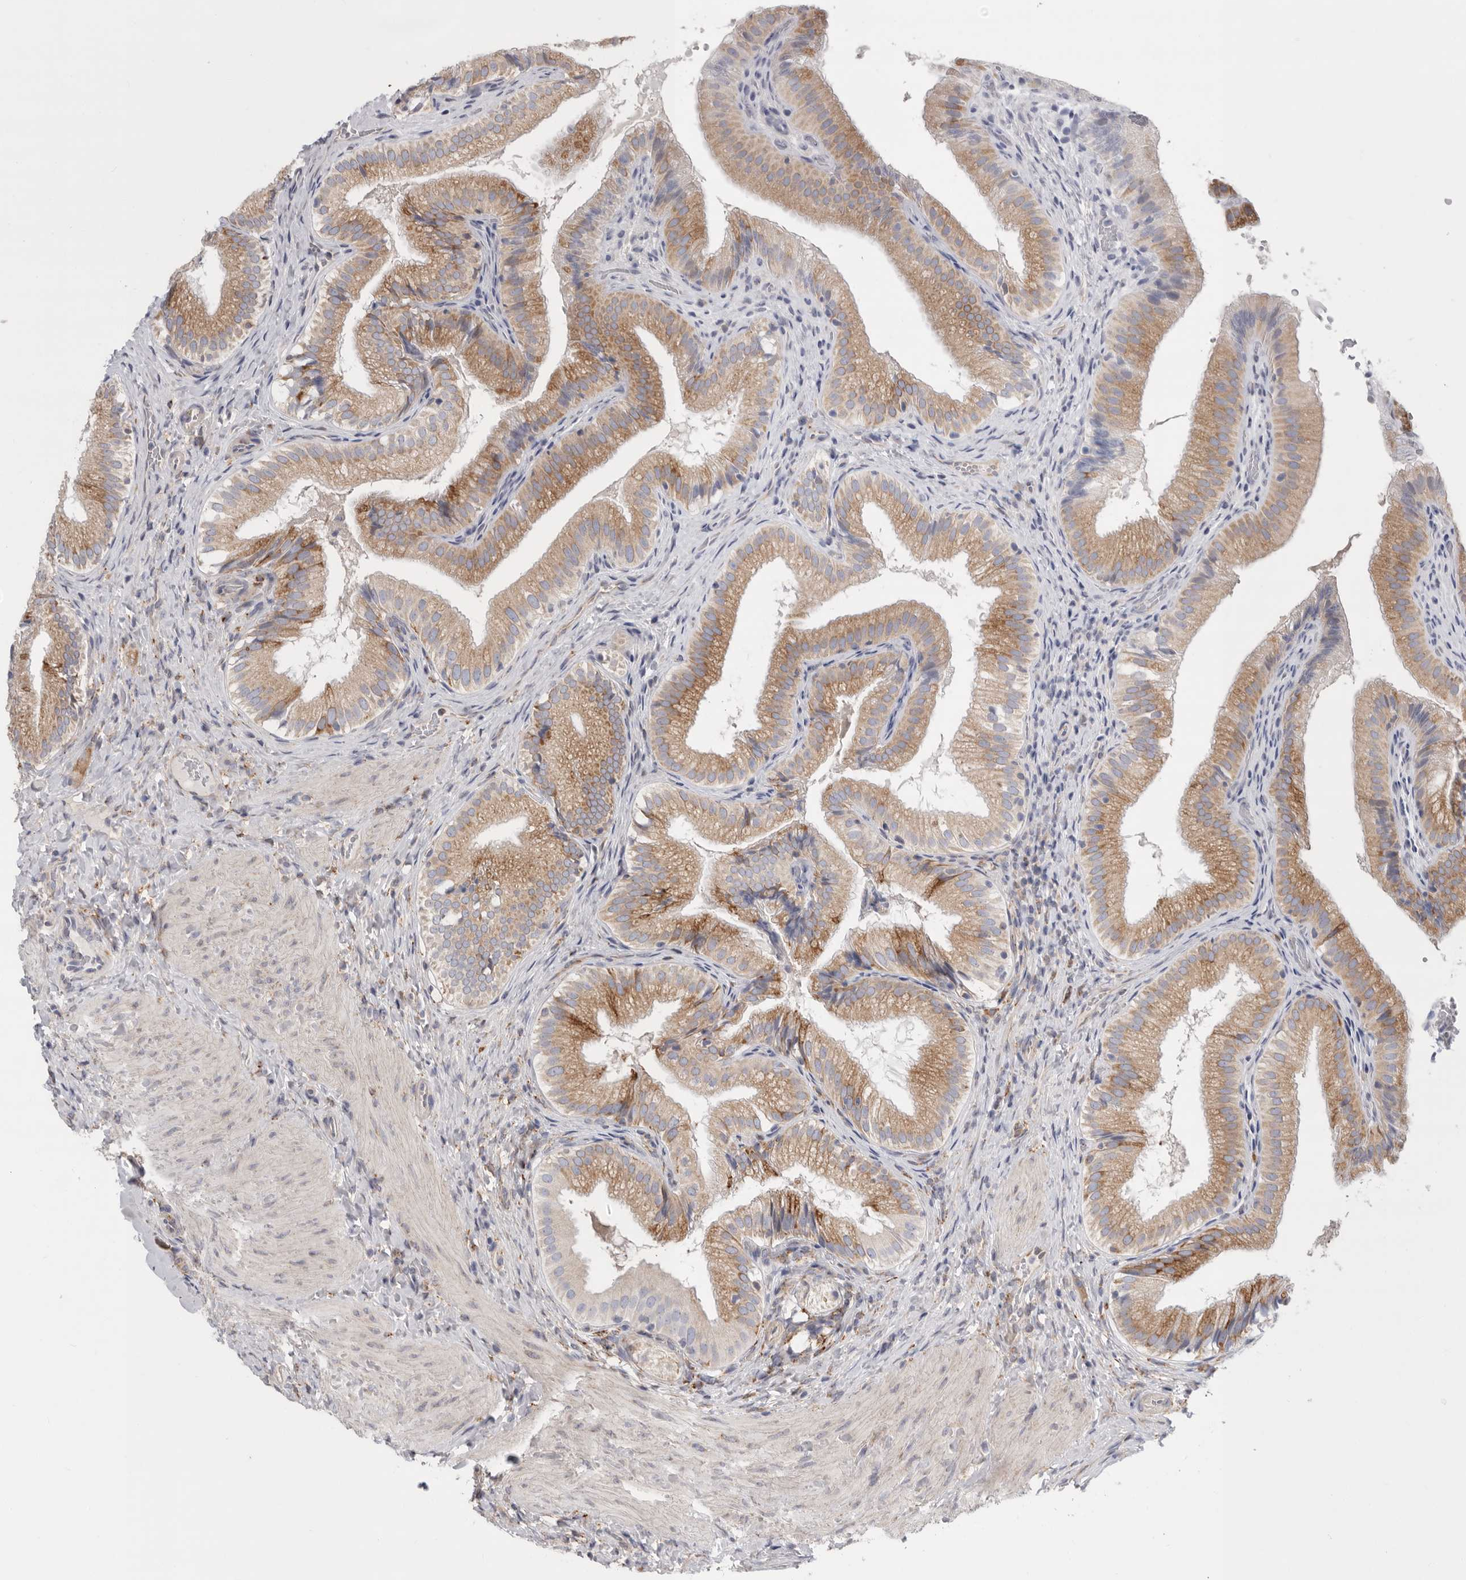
{"staining": {"intensity": "moderate", "quantity": "25%-75%", "location": "cytoplasmic/membranous"}, "tissue": "gallbladder", "cell_type": "Glandular cells", "image_type": "normal", "snomed": [{"axis": "morphology", "description": "Normal tissue, NOS"}, {"axis": "topography", "description": "Gallbladder"}], "caption": "Moderate cytoplasmic/membranous positivity for a protein is present in approximately 25%-75% of glandular cells of normal gallbladder using IHC.", "gene": "GANAB", "patient": {"sex": "female", "age": 30}}